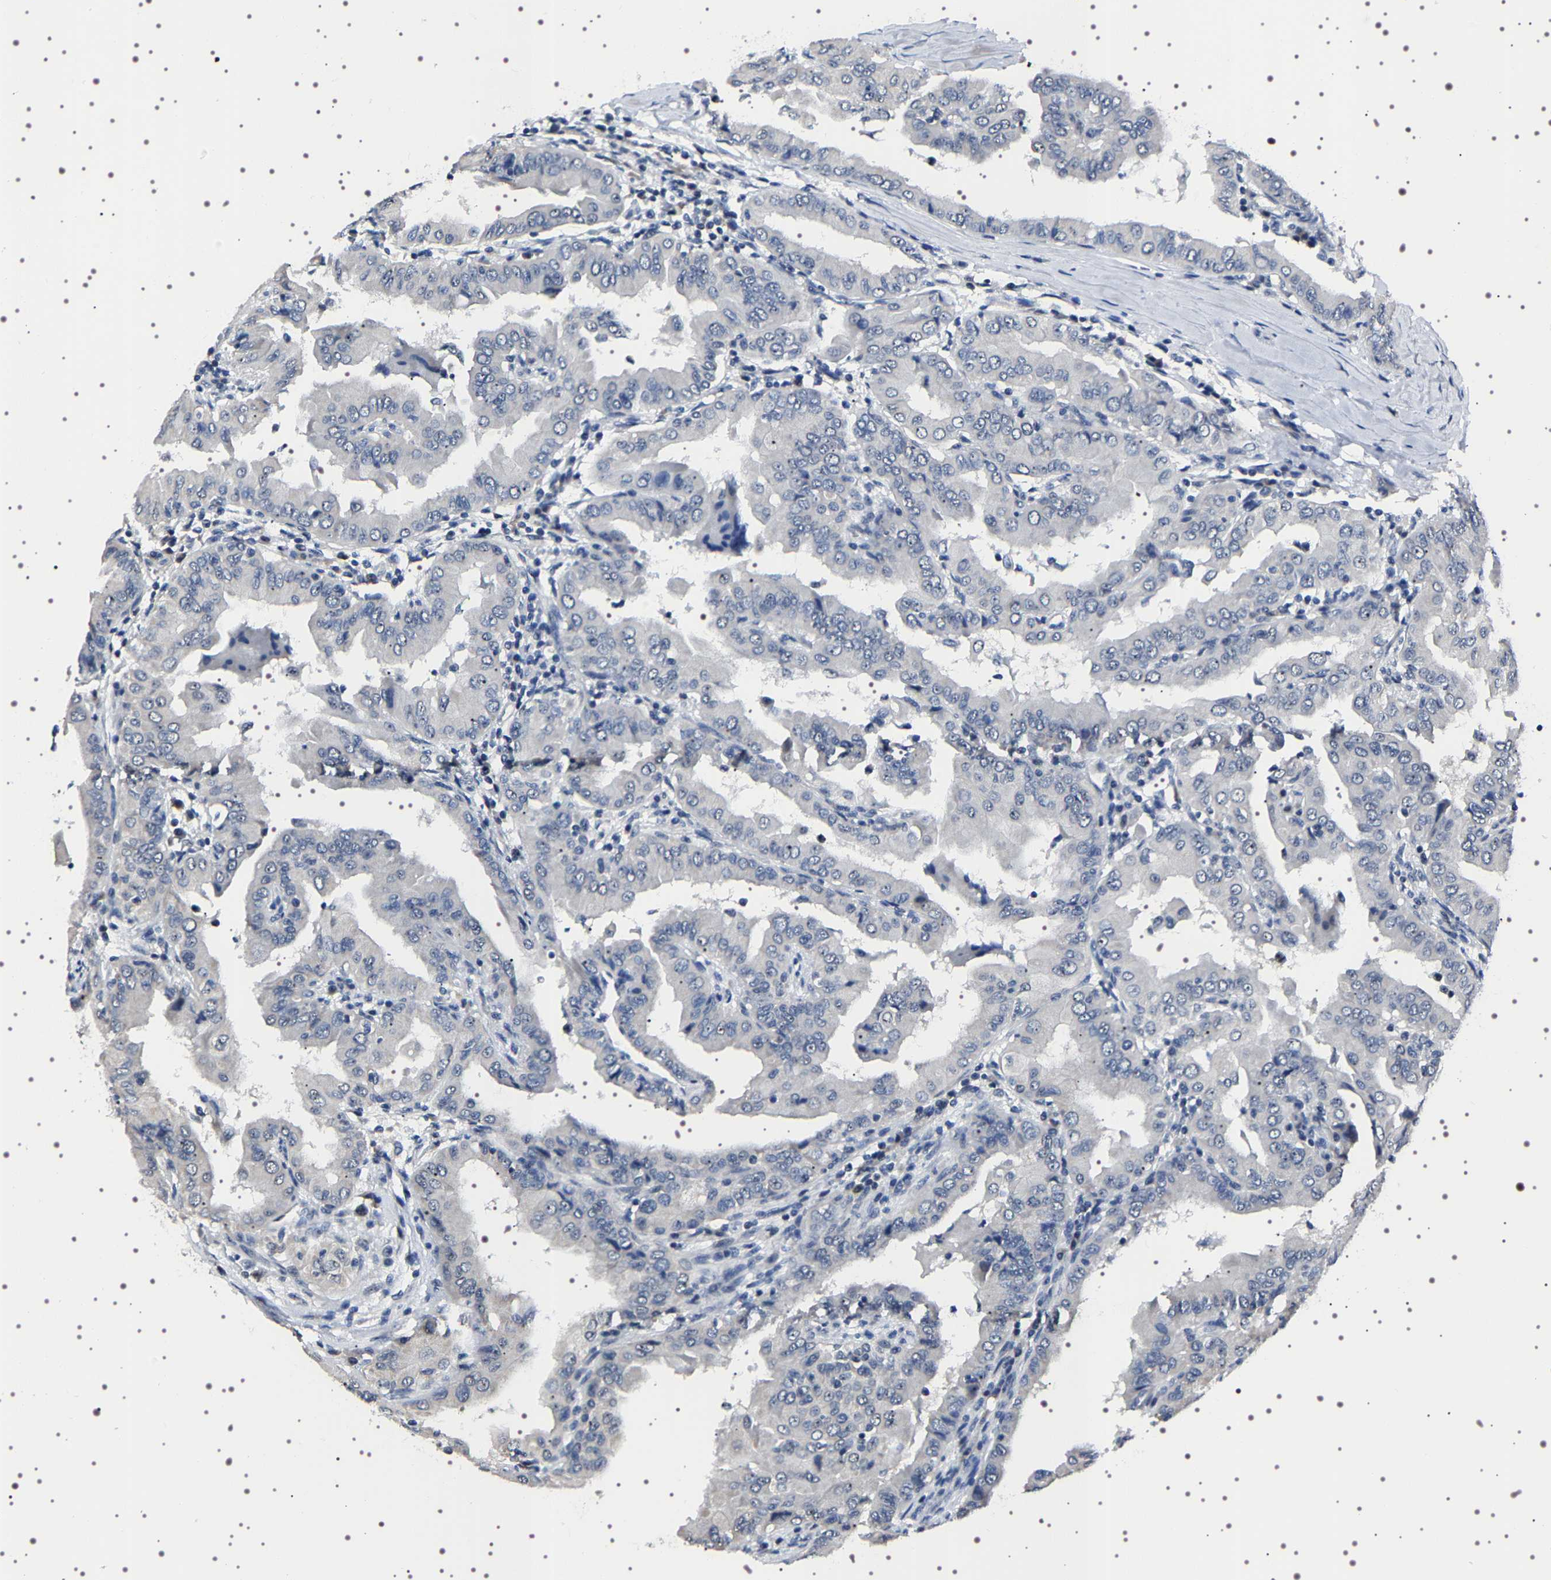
{"staining": {"intensity": "negative", "quantity": "none", "location": "none"}, "tissue": "thyroid cancer", "cell_type": "Tumor cells", "image_type": "cancer", "snomed": [{"axis": "morphology", "description": "Papillary adenocarcinoma, NOS"}, {"axis": "topography", "description": "Thyroid gland"}], "caption": "Thyroid cancer (papillary adenocarcinoma) was stained to show a protein in brown. There is no significant positivity in tumor cells.", "gene": "GNL3", "patient": {"sex": "male", "age": 33}}